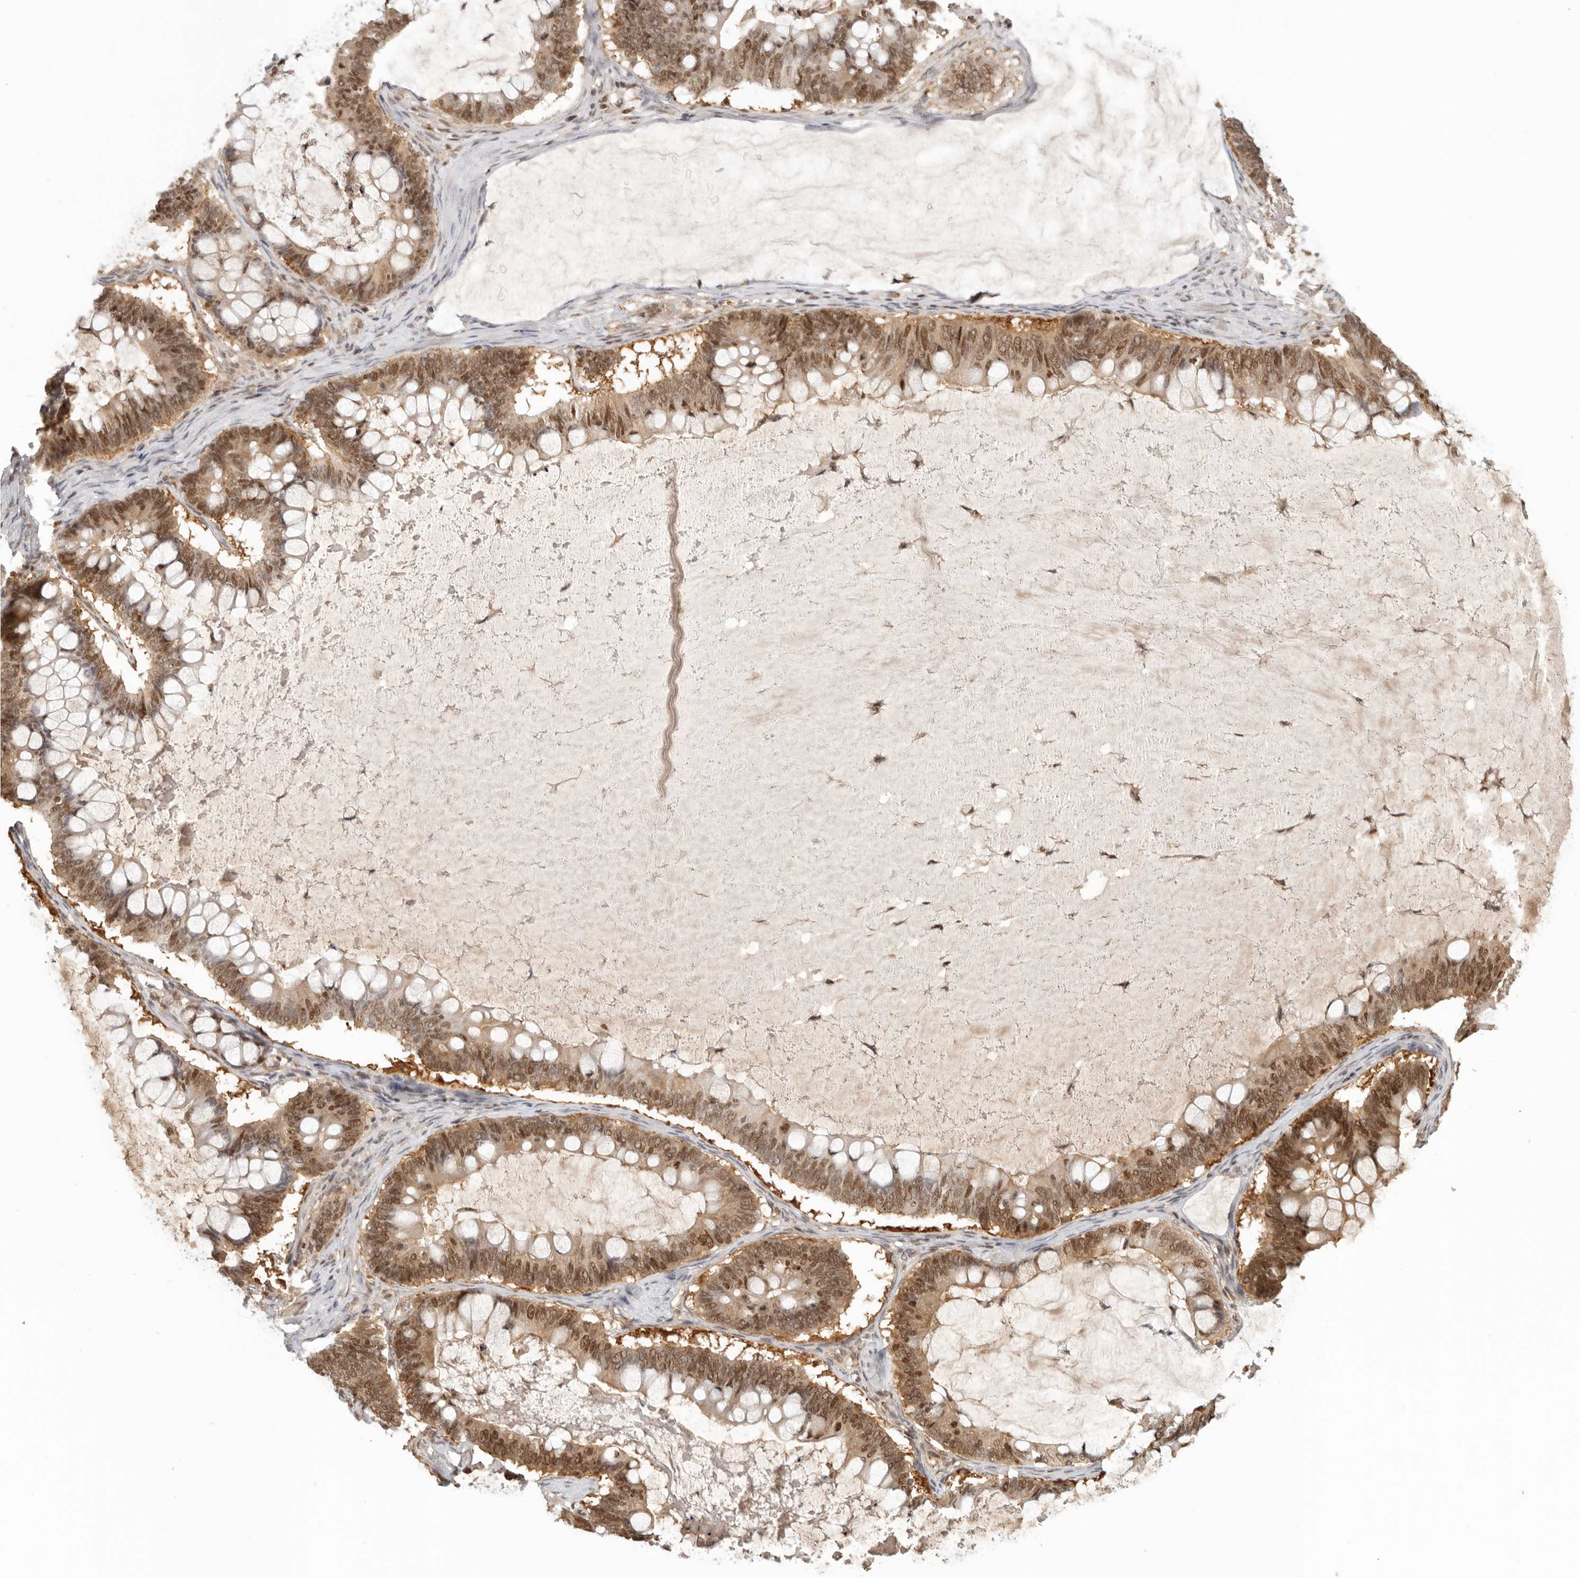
{"staining": {"intensity": "moderate", "quantity": ">75%", "location": "cytoplasmic/membranous,nuclear"}, "tissue": "ovarian cancer", "cell_type": "Tumor cells", "image_type": "cancer", "snomed": [{"axis": "morphology", "description": "Cystadenocarcinoma, mucinous, NOS"}, {"axis": "topography", "description": "Ovary"}], "caption": "IHC histopathology image of human mucinous cystadenocarcinoma (ovarian) stained for a protein (brown), which reveals medium levels of moderate cytoplasmic/membranous and nuclear staining in about >75% of tumor cells.", "gene": "PSMA5", "patient": {"sex": "female", "age": 61}}